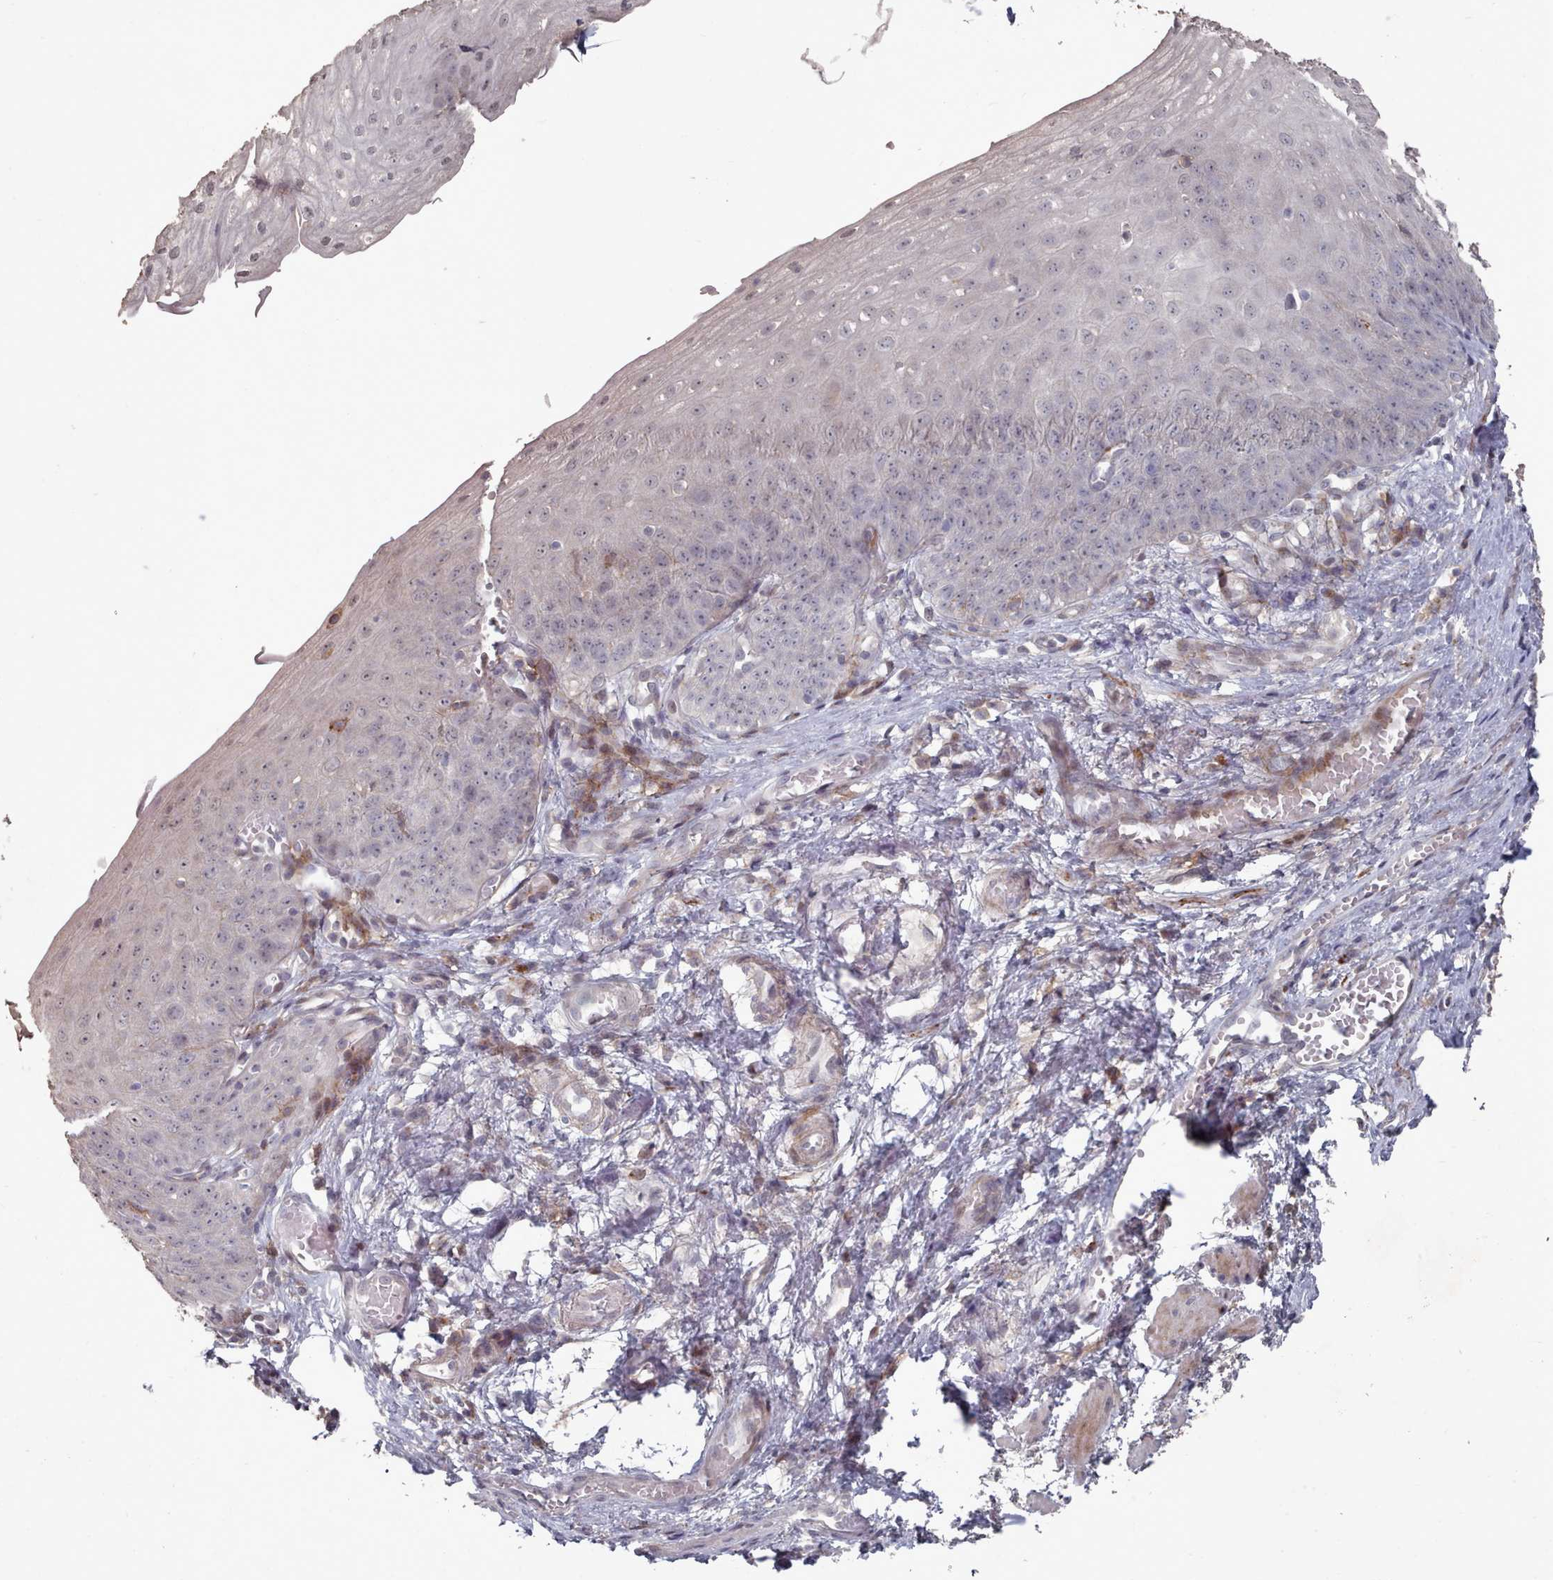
{"staining": {"intensity": "weak", "quantity": "<25%", "location": "cytoplasmic/membranous"}, "tissue": "esophagus", "cell_type": "Squamous epithelial cells", "image_type": "normal", "snomed": [{"axis": "morphology", "description": "Normal tissue, NOS"}, {"axis": "topography", "description": "Esophagus"}], "caption": "Squamous epithelial cells show no significant protein expression in unremarkable esophagus. (DAB immunohistochemistry visualized using brightfield microscopy, high magnification).", "gene": "COL8A2", "patient": {"sex": "male", "age": 71}}